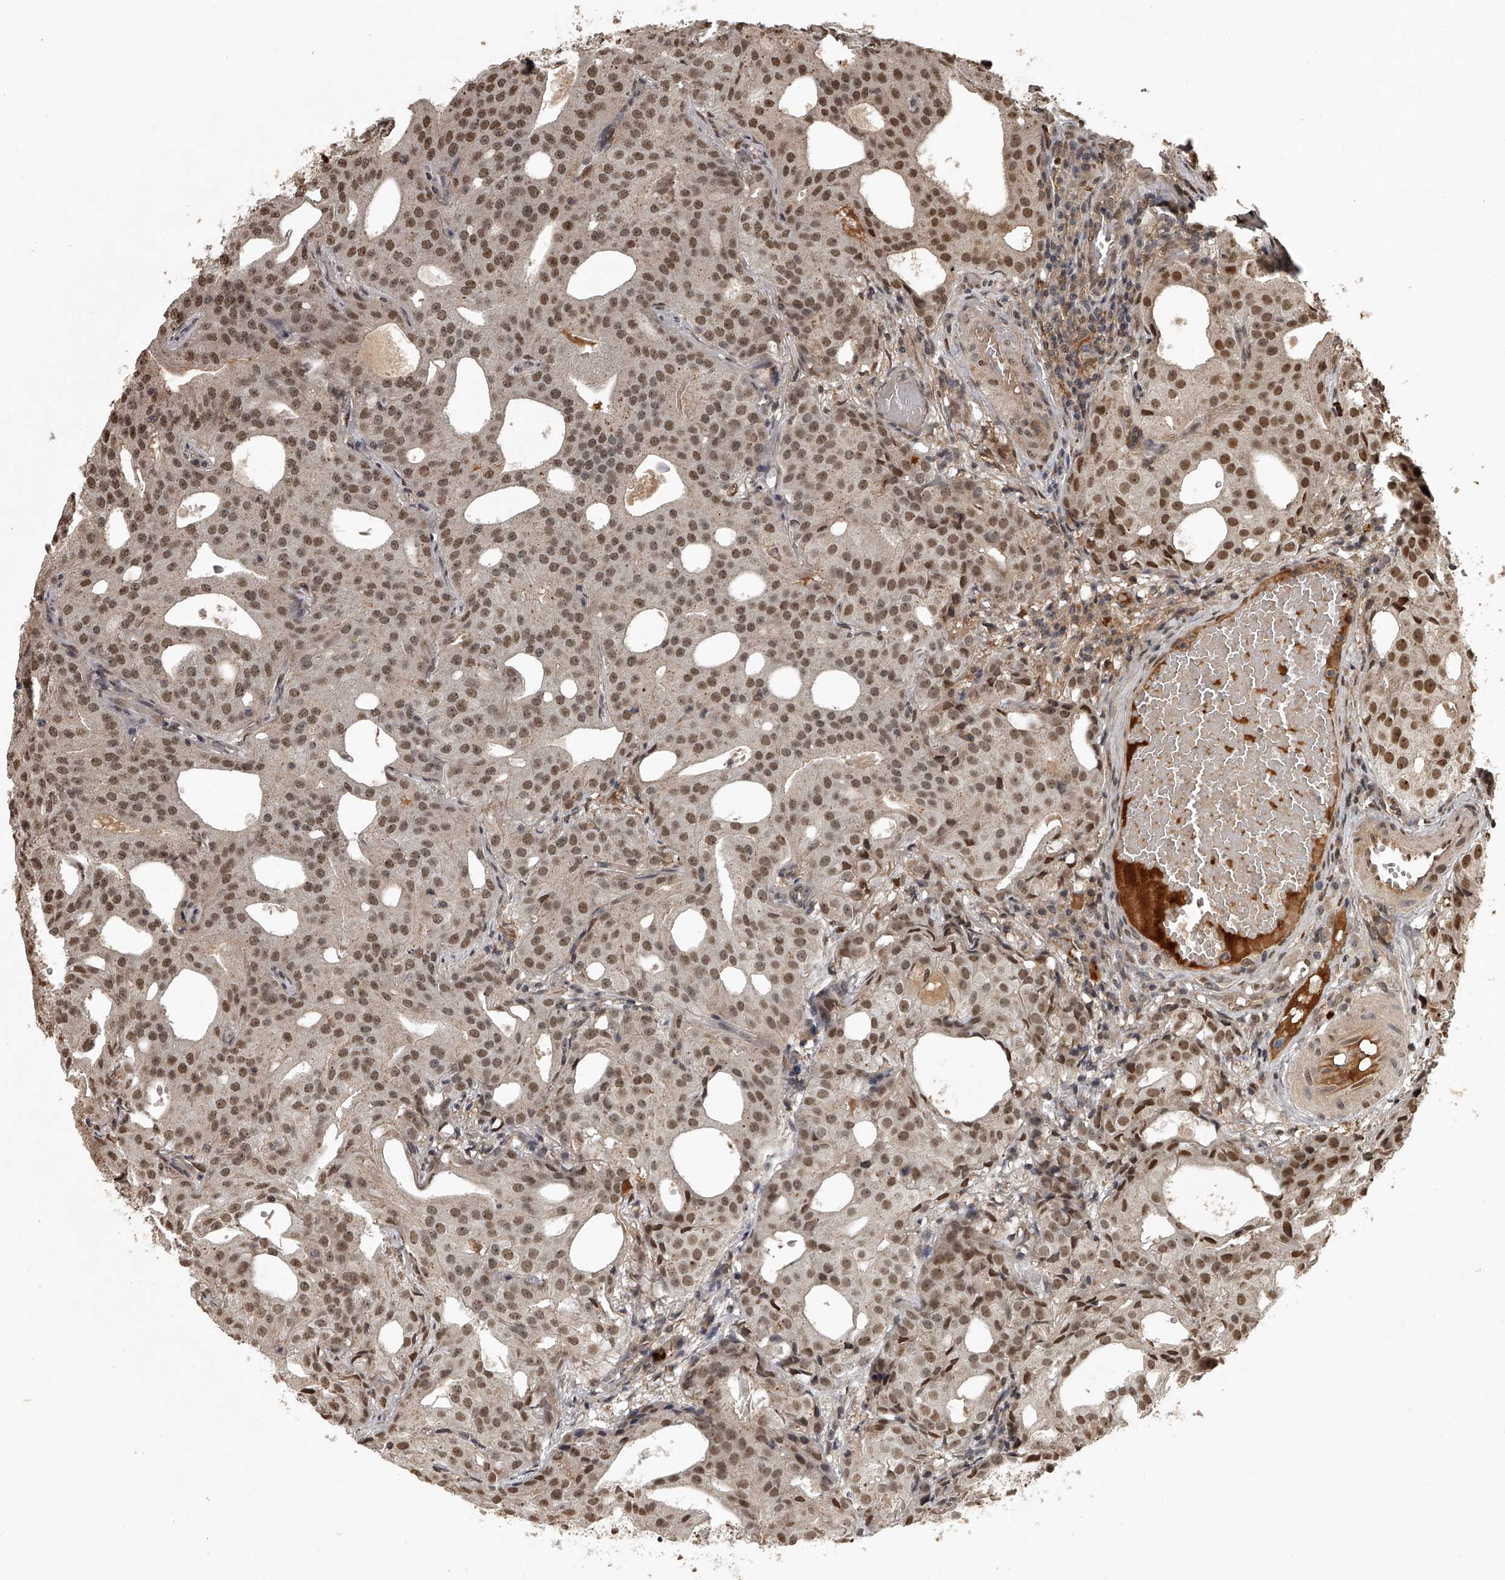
{"staining": {"intensity": "moderate", "quantity": ">75%", "location": "nuclear"}, "tissue": "prostate cancer", "cell_type": "Tumor cells", "image_type": "cancer", "snomed": [{"axis": "morphology", "description": "Adenocarcinoma, Medium grade"}, {"axis": "topography", "description": "Prostate"}], "caption": "The histopathology image shows a brown stain indicating the presence of a protein in the nuclear of tumor cells in prostate cancer. (Brightfield microscopy of DAB IHC at high magnification).", "gene": "PLEKHG1", "patient": {"sex": "male", "age": 88}}